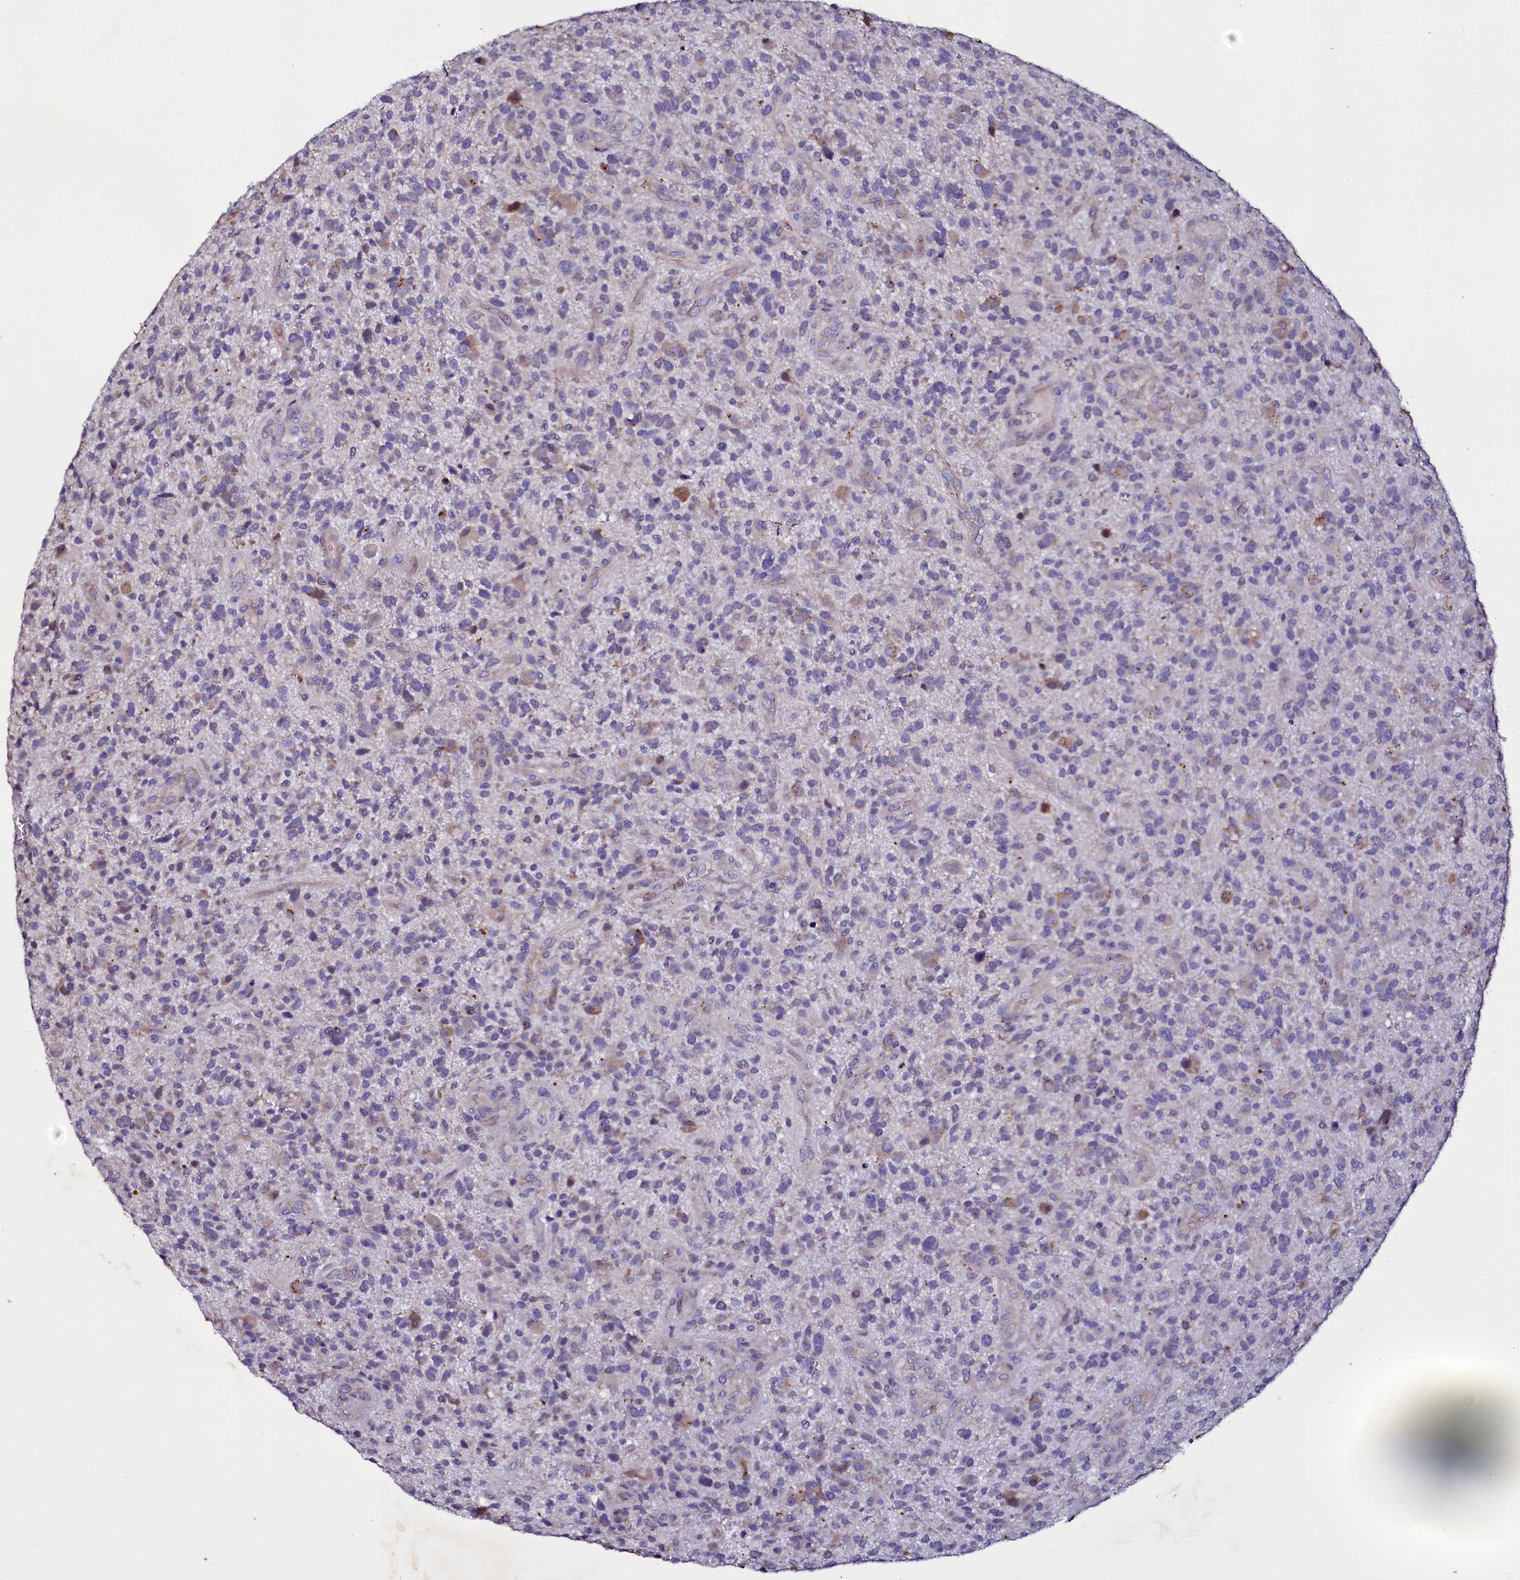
{"staining": {"intensity": "negative", "quantity": "none", "location": "none"}, "tissue": "glioma", "cell_type": "Tumor cells", "image_type": "cancer", "snomed": [{"axis": "morphology", "description": "Glioma, malignant, High grade"}, {"axis": "topography", "description": "Brain"}], "caption": "Malignant high-grade glioma was stained to show a protein in brown. There is no significant expression in tumor cells. (IHC, brightfield microscopy, high magnification).", "gene": "SELENOT", "patient": {"sex": "male", "age": 47}}